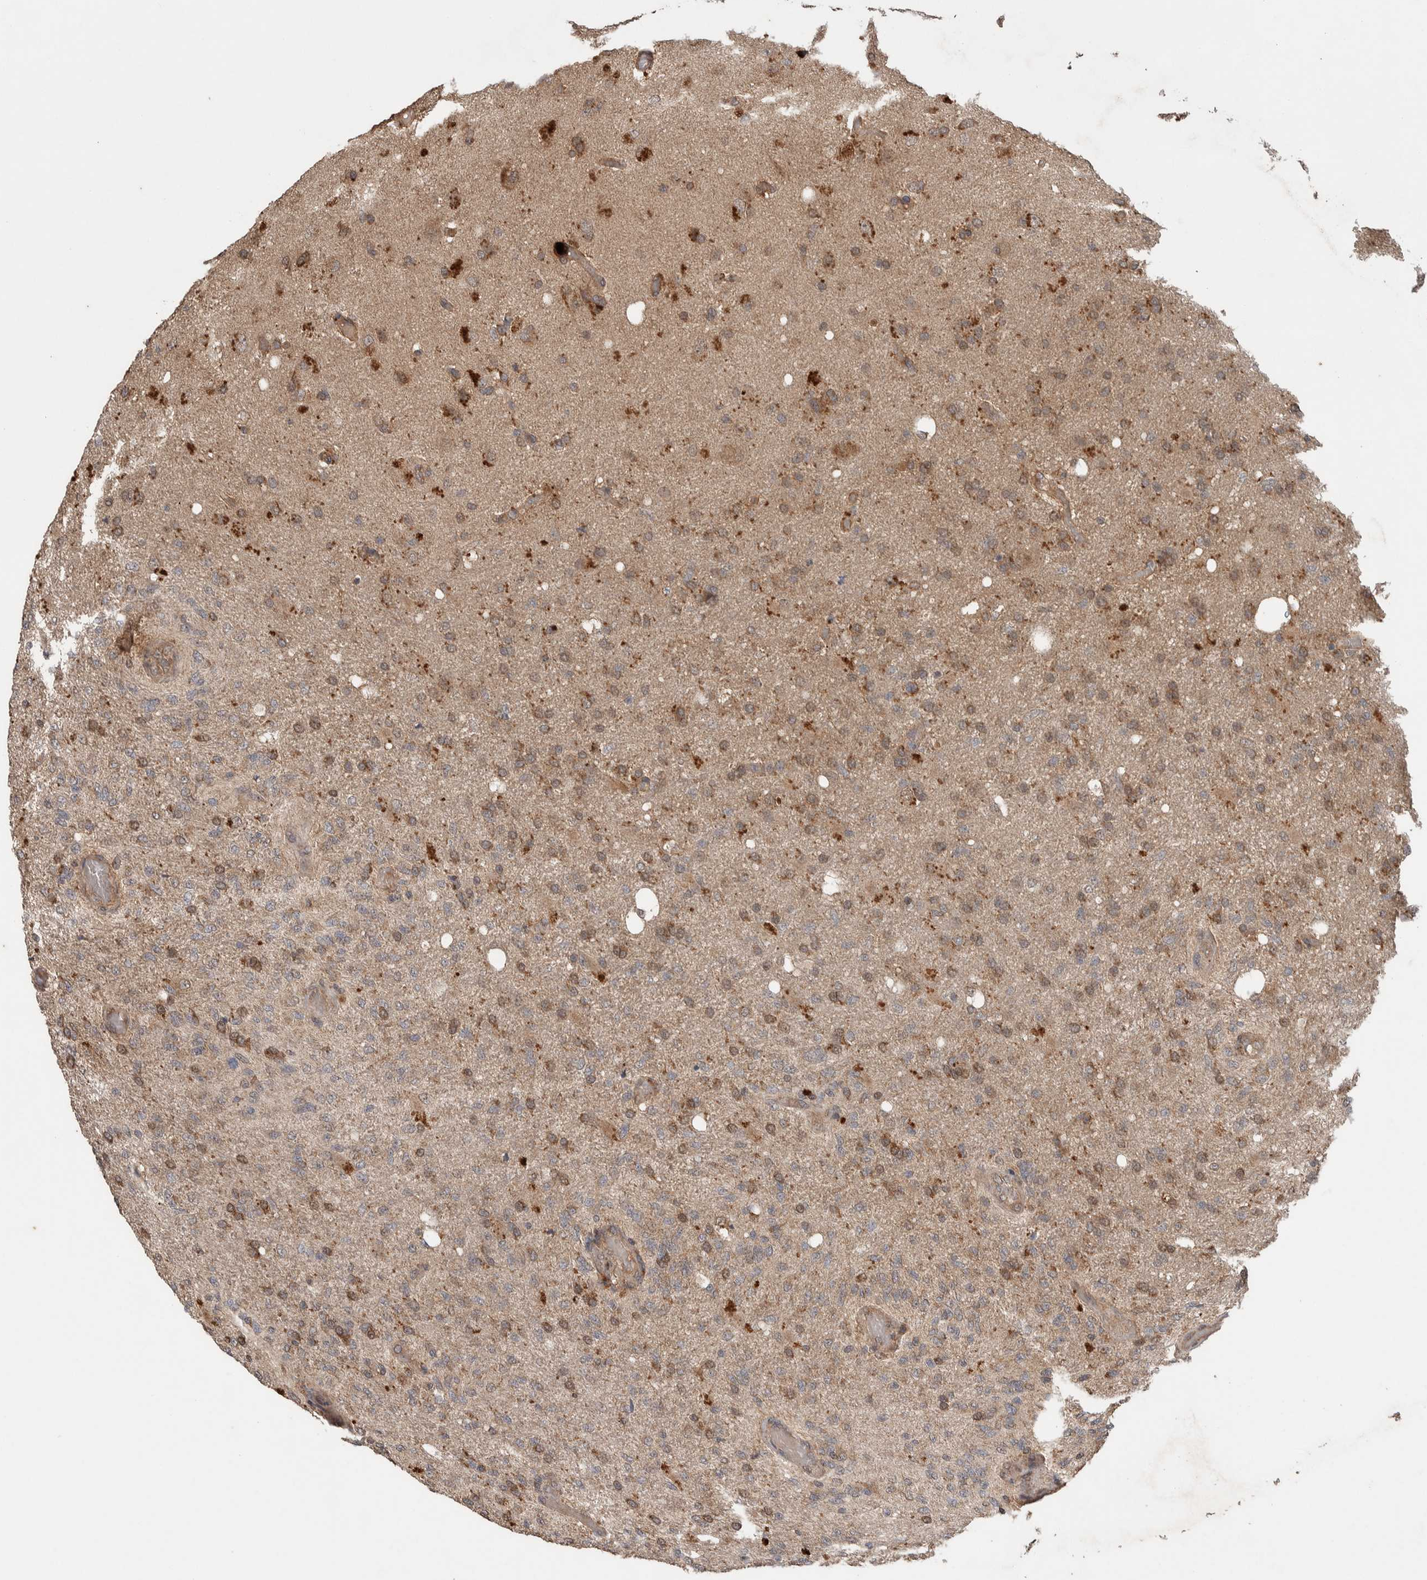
{"staining": {"intensity": "moderate", "quantity": ">75%", "location": "cytoplasmic/membranous,nuclear"}, "tissue": "glioma", "cell_type": "Tumor cells", "image_type": "cancer", "snomed": [{"axis": "morphology", "description": "Normal tissue, NOS"}, {"axis": "morphology", "description": "Glioma, malignant, High grade"}, {"axis": "topography", "description": "Cerebral cortex"}], "caption": "A micrograph of human malignant glioma (high-grade) stained for a protein shows moderate cytoplasmic/membranous and nuclear brown staining in tumor cells.", "gene": "KCNJ5", "patient": {"sex": "male", "age": 77}}